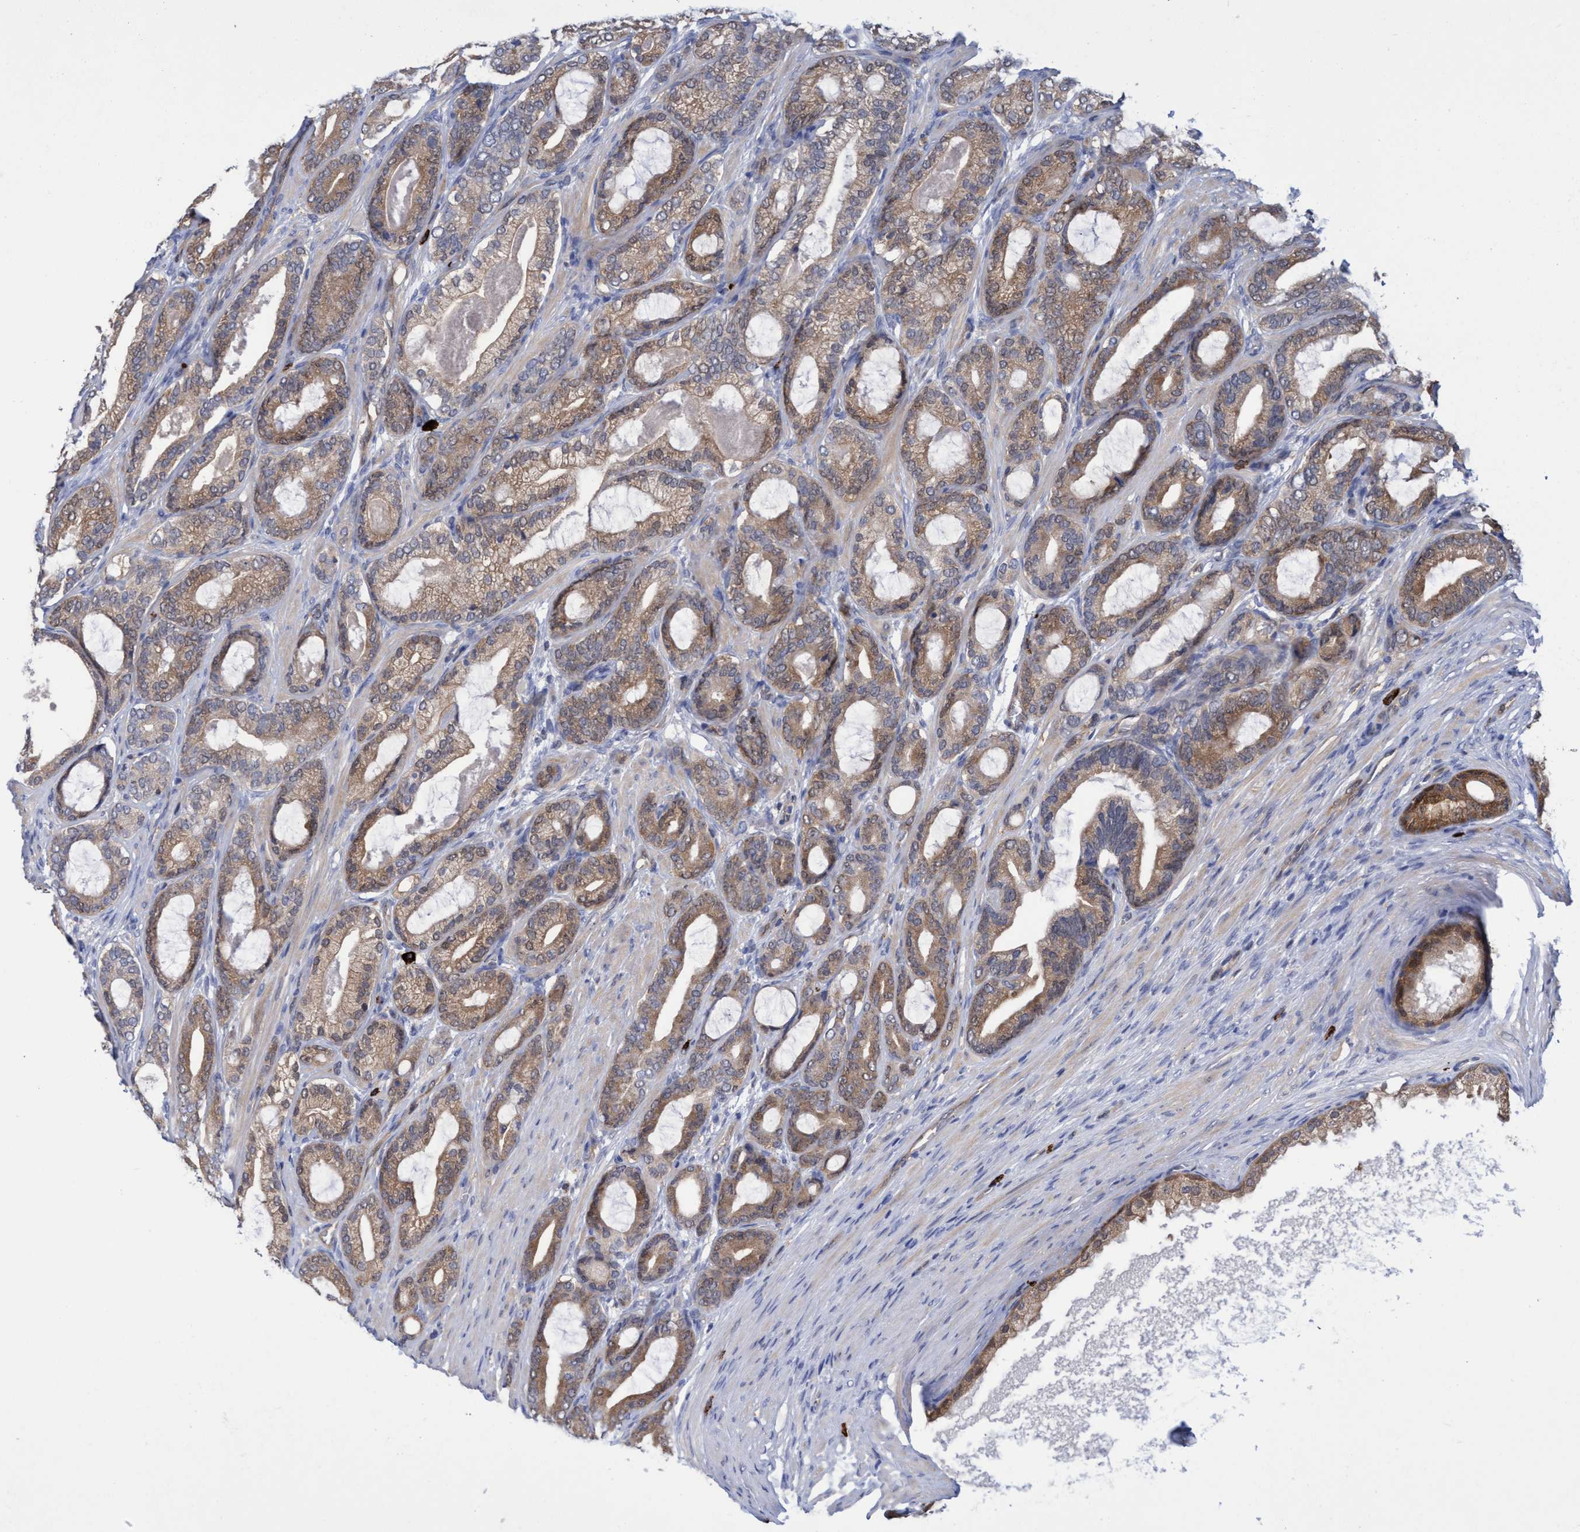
{"staining": {"intensity": "moderate", "quantity": ">75%", "location": "cytoplasmic/membranous"}, "tissue": "prostate cancer", "cell_type": "Tumor cells", "image_type": "cancer", "snomed": [{"axis": "morphology", "description": "Adenocarcinoma, High grade"}, {"axis": "topography", "description": "Prostate"}], "caption": "Immunohistochemical staining of high-grade adenocarcinoma (prostate) reveals moderate cytoplasmic/membranous protein positivity in approximately >75% of tumor cells.", "gene": "PNPO", "patient": {"sex": "male", "age": 60}}